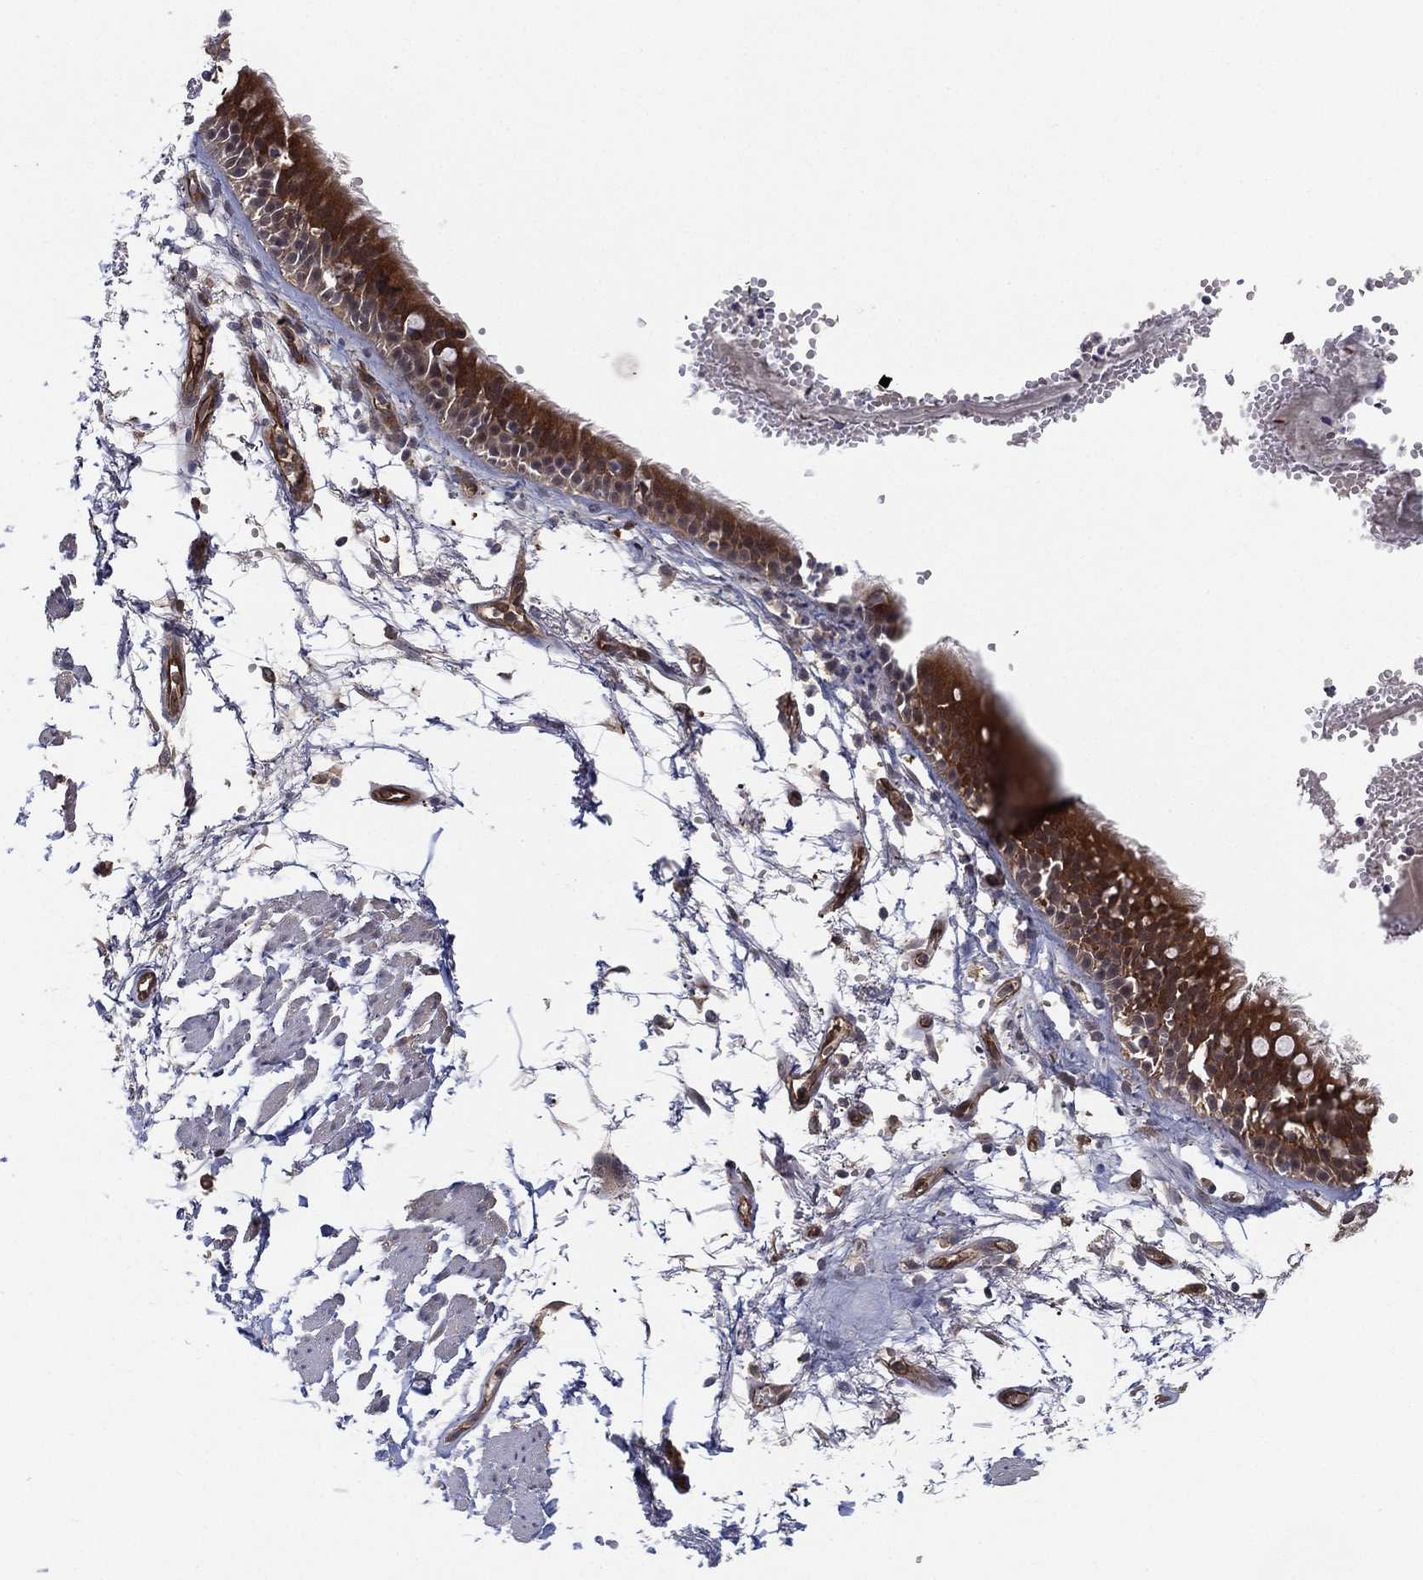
{"staining": {"intensity": "negative", "quantity": "none", "location": "none"}, "tissue": "soft tissue", "cell_type": "Fibroblasts", "image_type": "normal", "snomed": [{"axis": "morphology", "description": "Normal tissue, NOS"}, {"axis": "morphology", "description": "Squamous cell carcinoma, NOS"}, {"axis": "topography", "description": "Cartilage tissue"}, {"axis": "topography", "description": "Lung"}], "caption": "DAB immunohistochemical staining of unremarkable human soft tissue exhibits no significant staining in fibroblasts.", "gene": "PSMG4", "patient": {"sex": "male", "age": 66}}